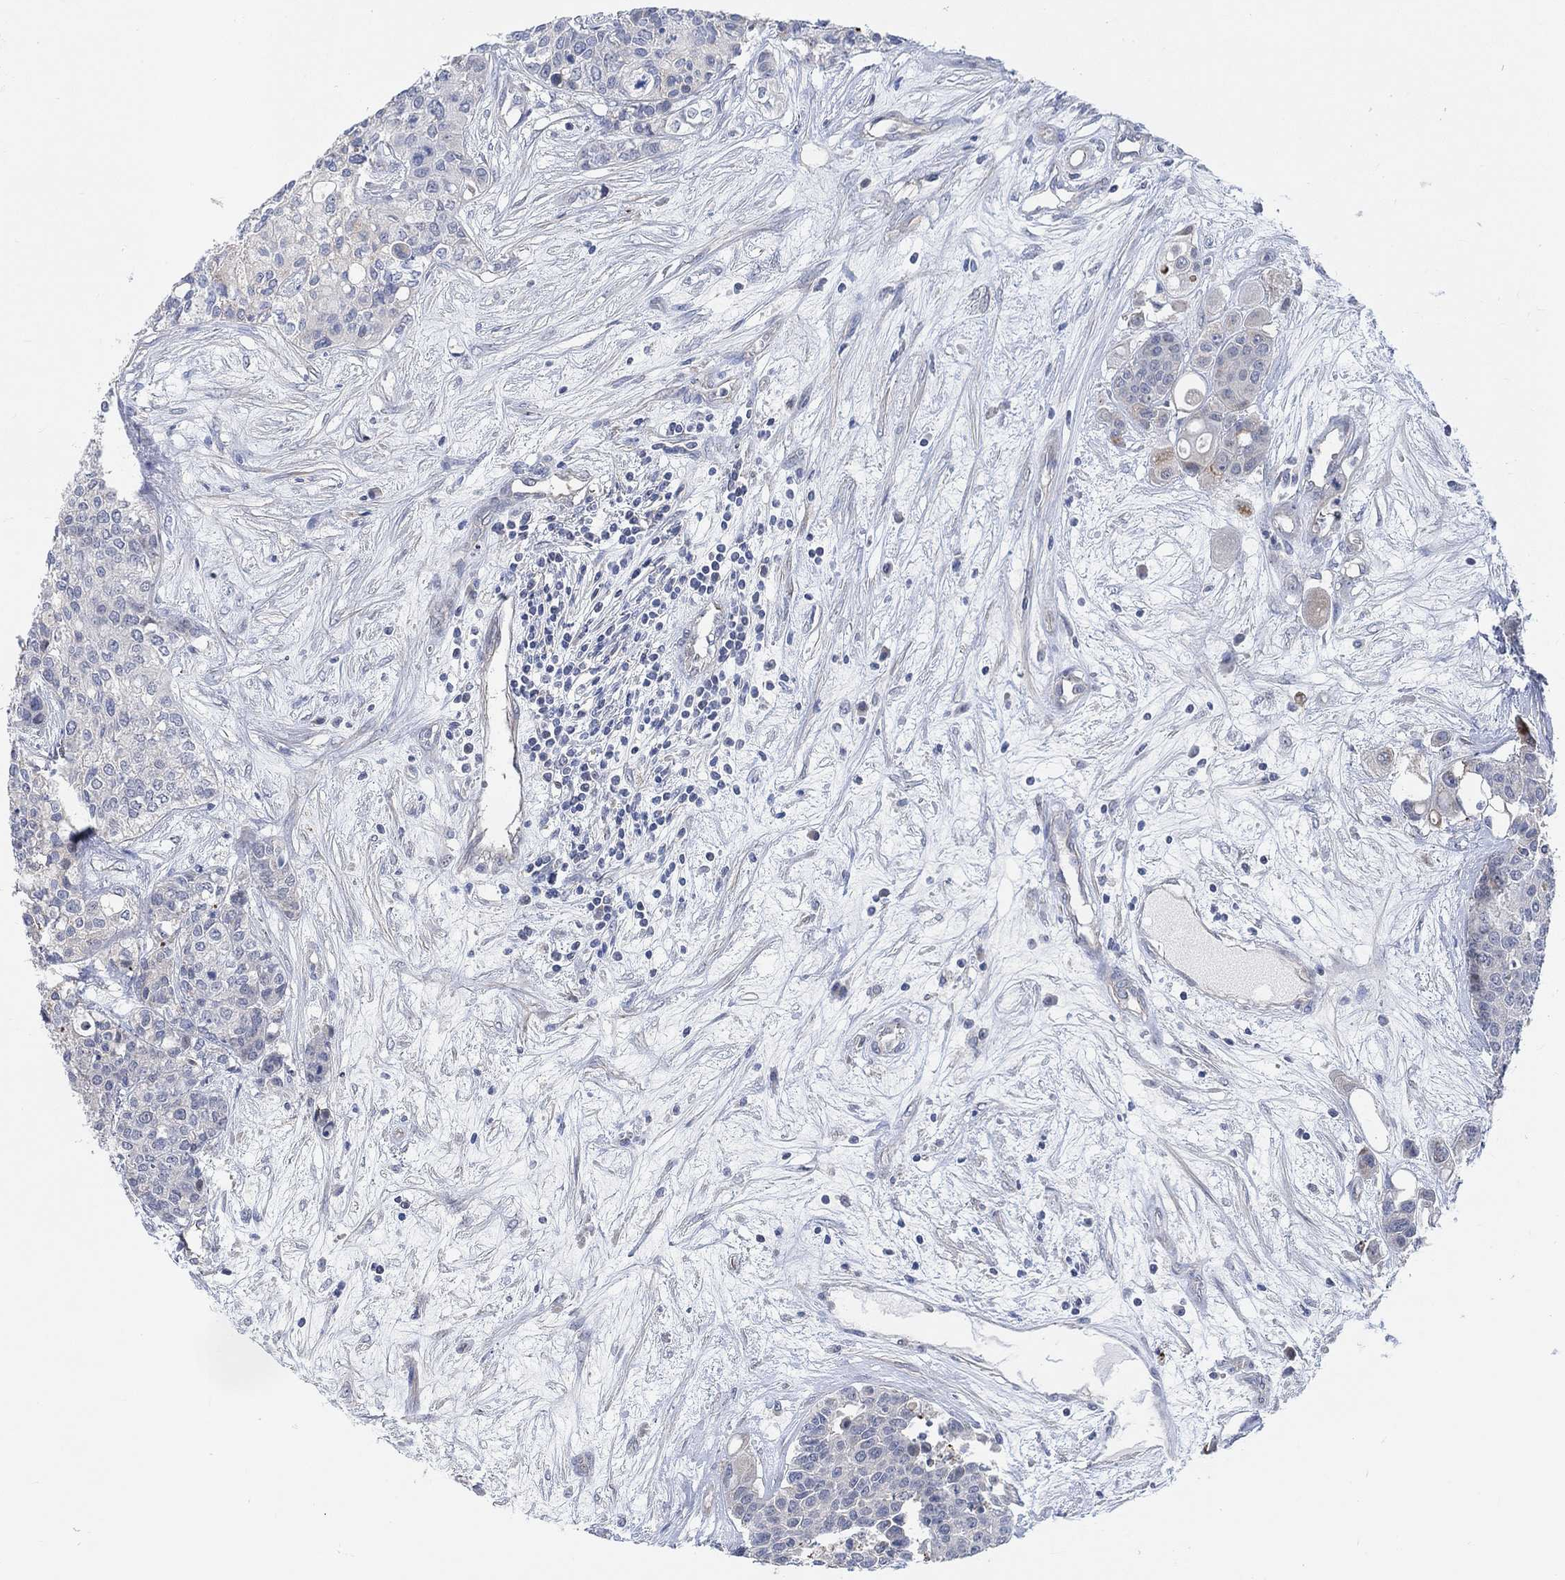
{"staining": {"intensity": "negative", "quantity": "none", "location": "none"}, "tissue": "carcinoid", "cell_type": "Tumor cells", "image_type": "cancer", "snomed": [{"axis": "morphology", "description": "Carcinoid, malignant, NOS"}, {"axis": "topography", "description": "Colon"}], "caption": "Immunohistochemical staining of carcinoid demonstrates no significant positivity in tumor cells. The staining was performed using DAB to visualize the protein expression in brown, while the nuclei were stained in blue with hematoxylin (Magnification: 20x).", "gene": "HCRTR1", "patient": {"sex": "male", "age": 81}}